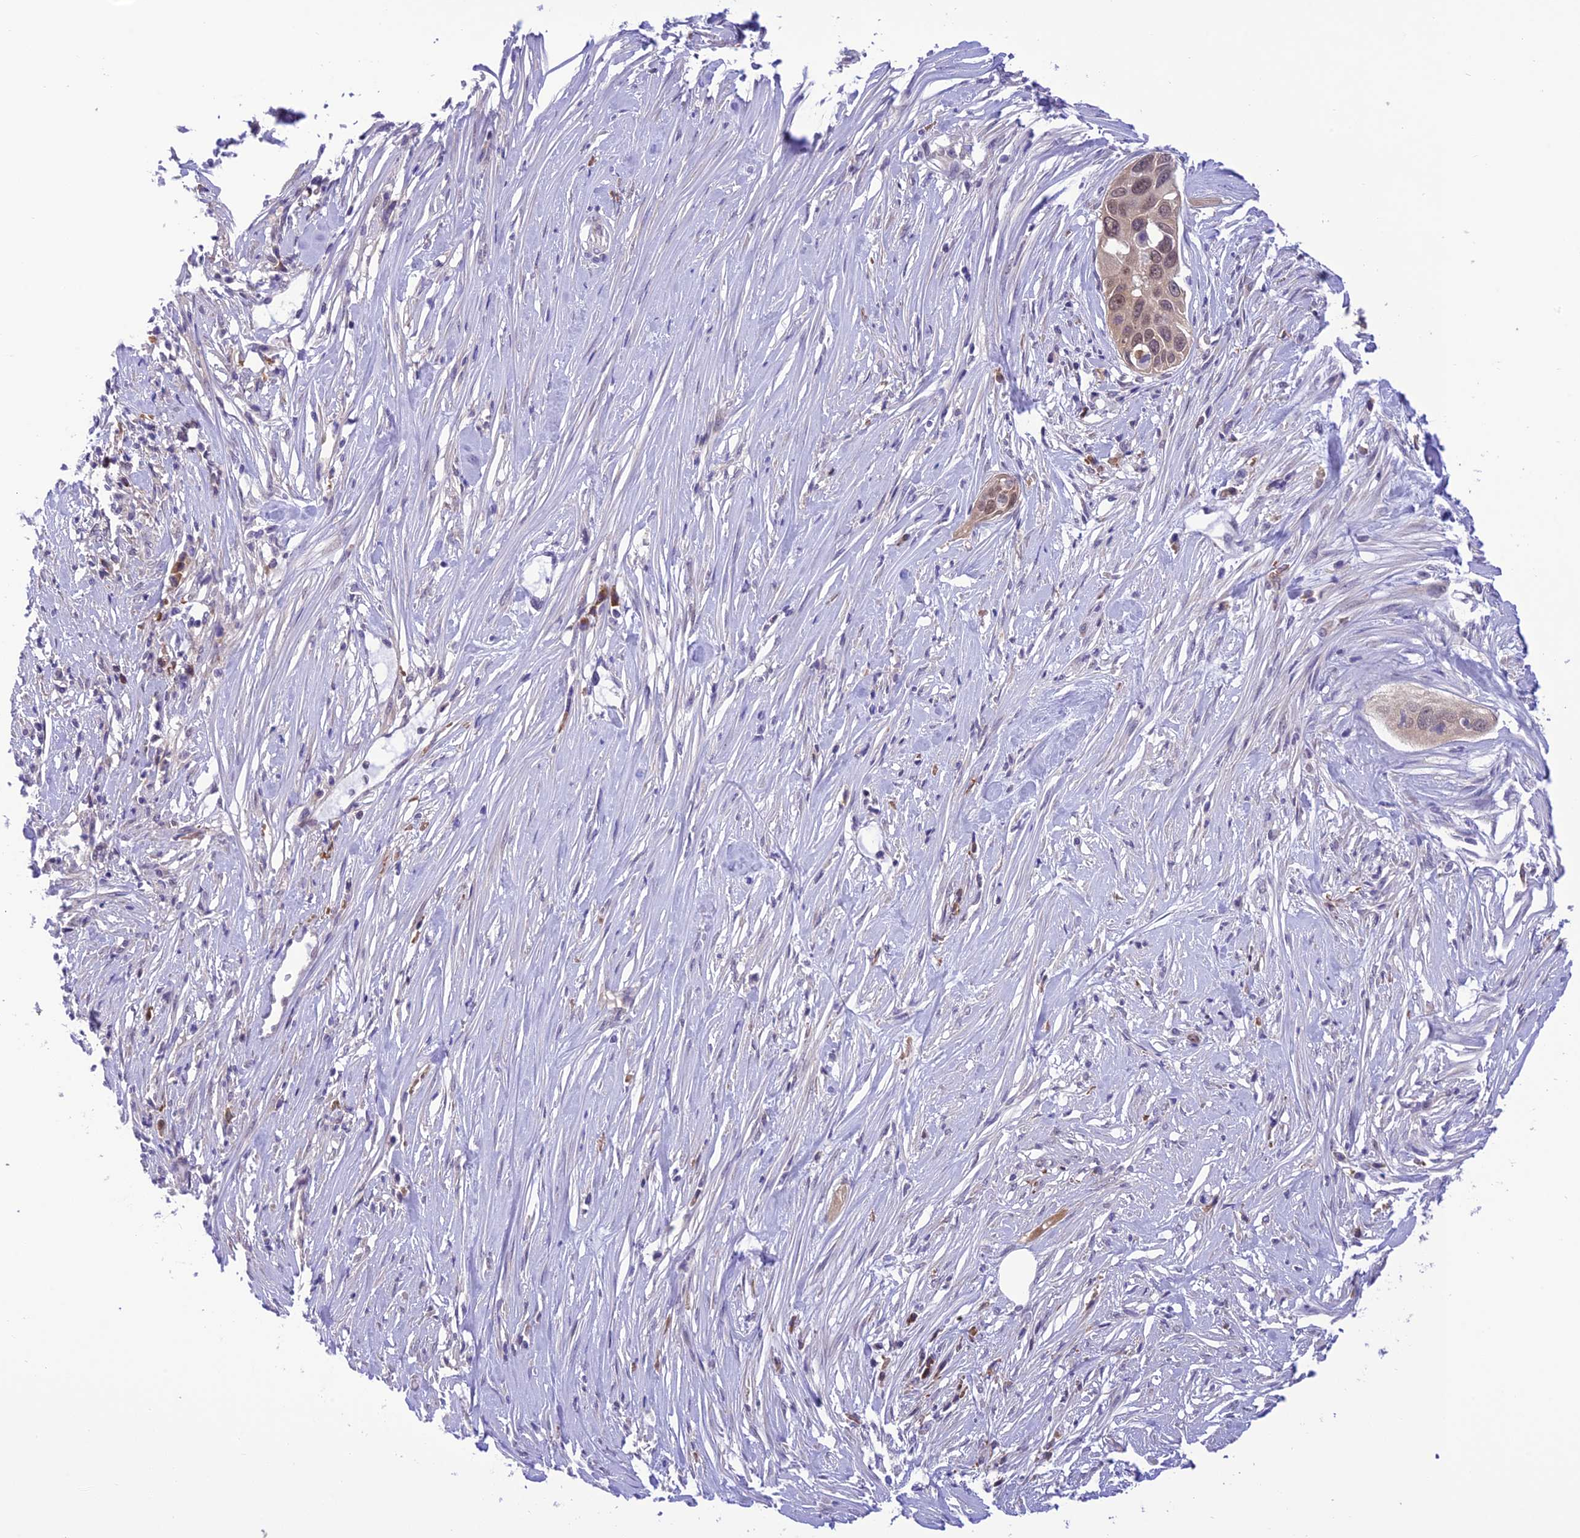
{"staining": {"intensity": "weak", "quantity": ">75%", "location": "cytoplasmic/membranous,nuclear"}, "tissue": "pancreatic cancer", "cell_type": "Tumor cells", "image_type": "cancer", "snomed": [{"axis": "morphology", "description": "Adenocarcinoma, NOS"}, {"axis": "topography", "description": "Pancreas"}], "caption": "An image of human pancreatic cancer stained for a protein demonstrates weak cytoplasmic/membranous and nuclear brown staining in tumor cells. (brown staining indicates protein expression, while blue staining denotes nuclei).", "gene": "RNF126", "patient": {"sex": "female", "age": 60}}